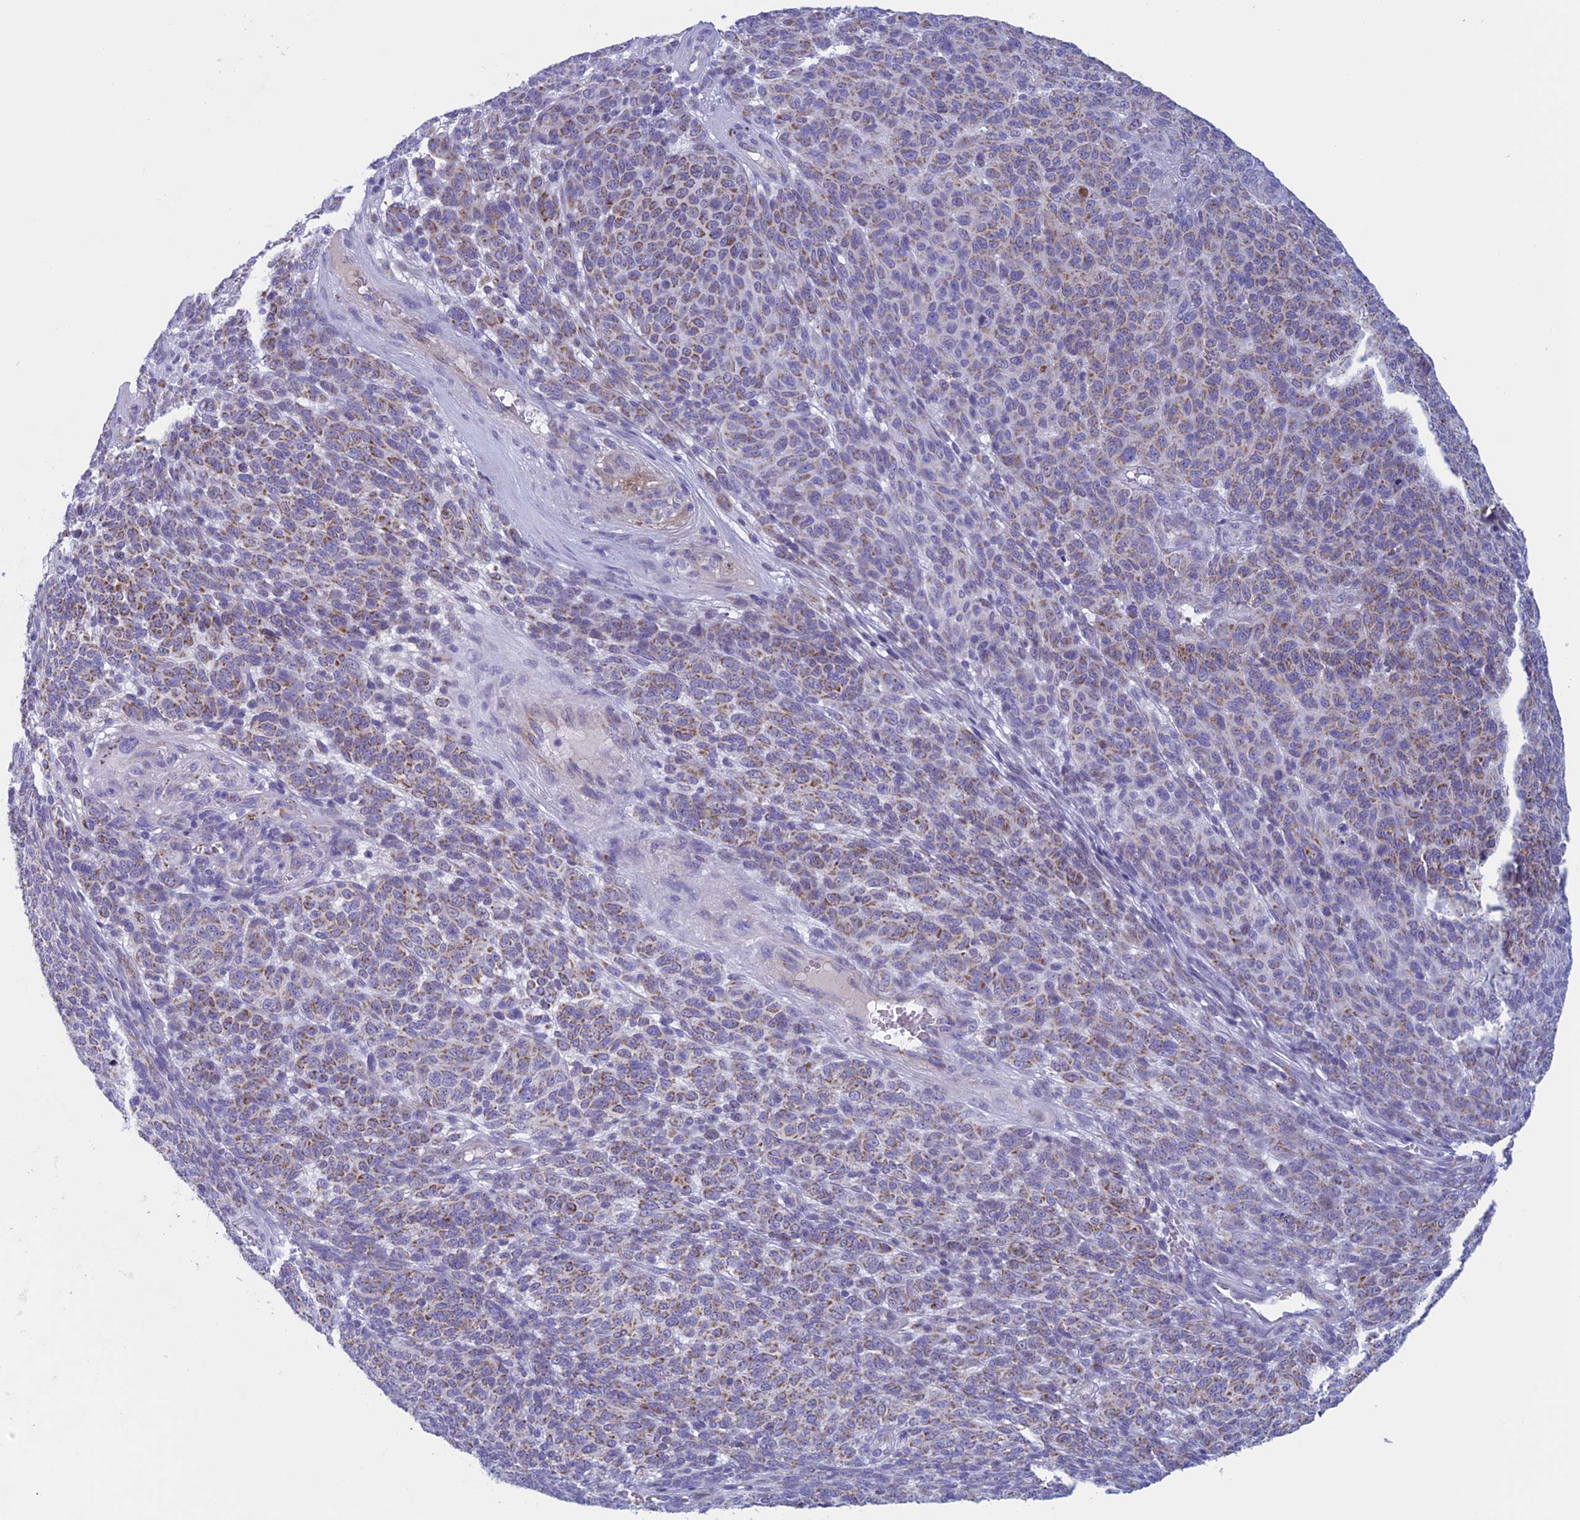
{"staining": {"intensity": "moderate", "quantity": ">75%", "location": "cytoplasmic/membranous"}, "tissue": "melanoma", "cell_type": "Tumor cells", "image_type": "cancer", "snomed": [{"axis": "morphology", "description": "Malignant melanoma, NOS"}, {"axis": "topography", "description": "Skin"}], "caption": "Brown immunohistochemical staining in melanoma reveals moderate cytoplasmic/membranous positivity in about >75% of tumor cells. Immunohistochemistry (ihc) stains the protein of interest in brown and the nuclei are stained blue.", "gene": "NDUFB9", "patient": {"sex": "male", "age": 49}}